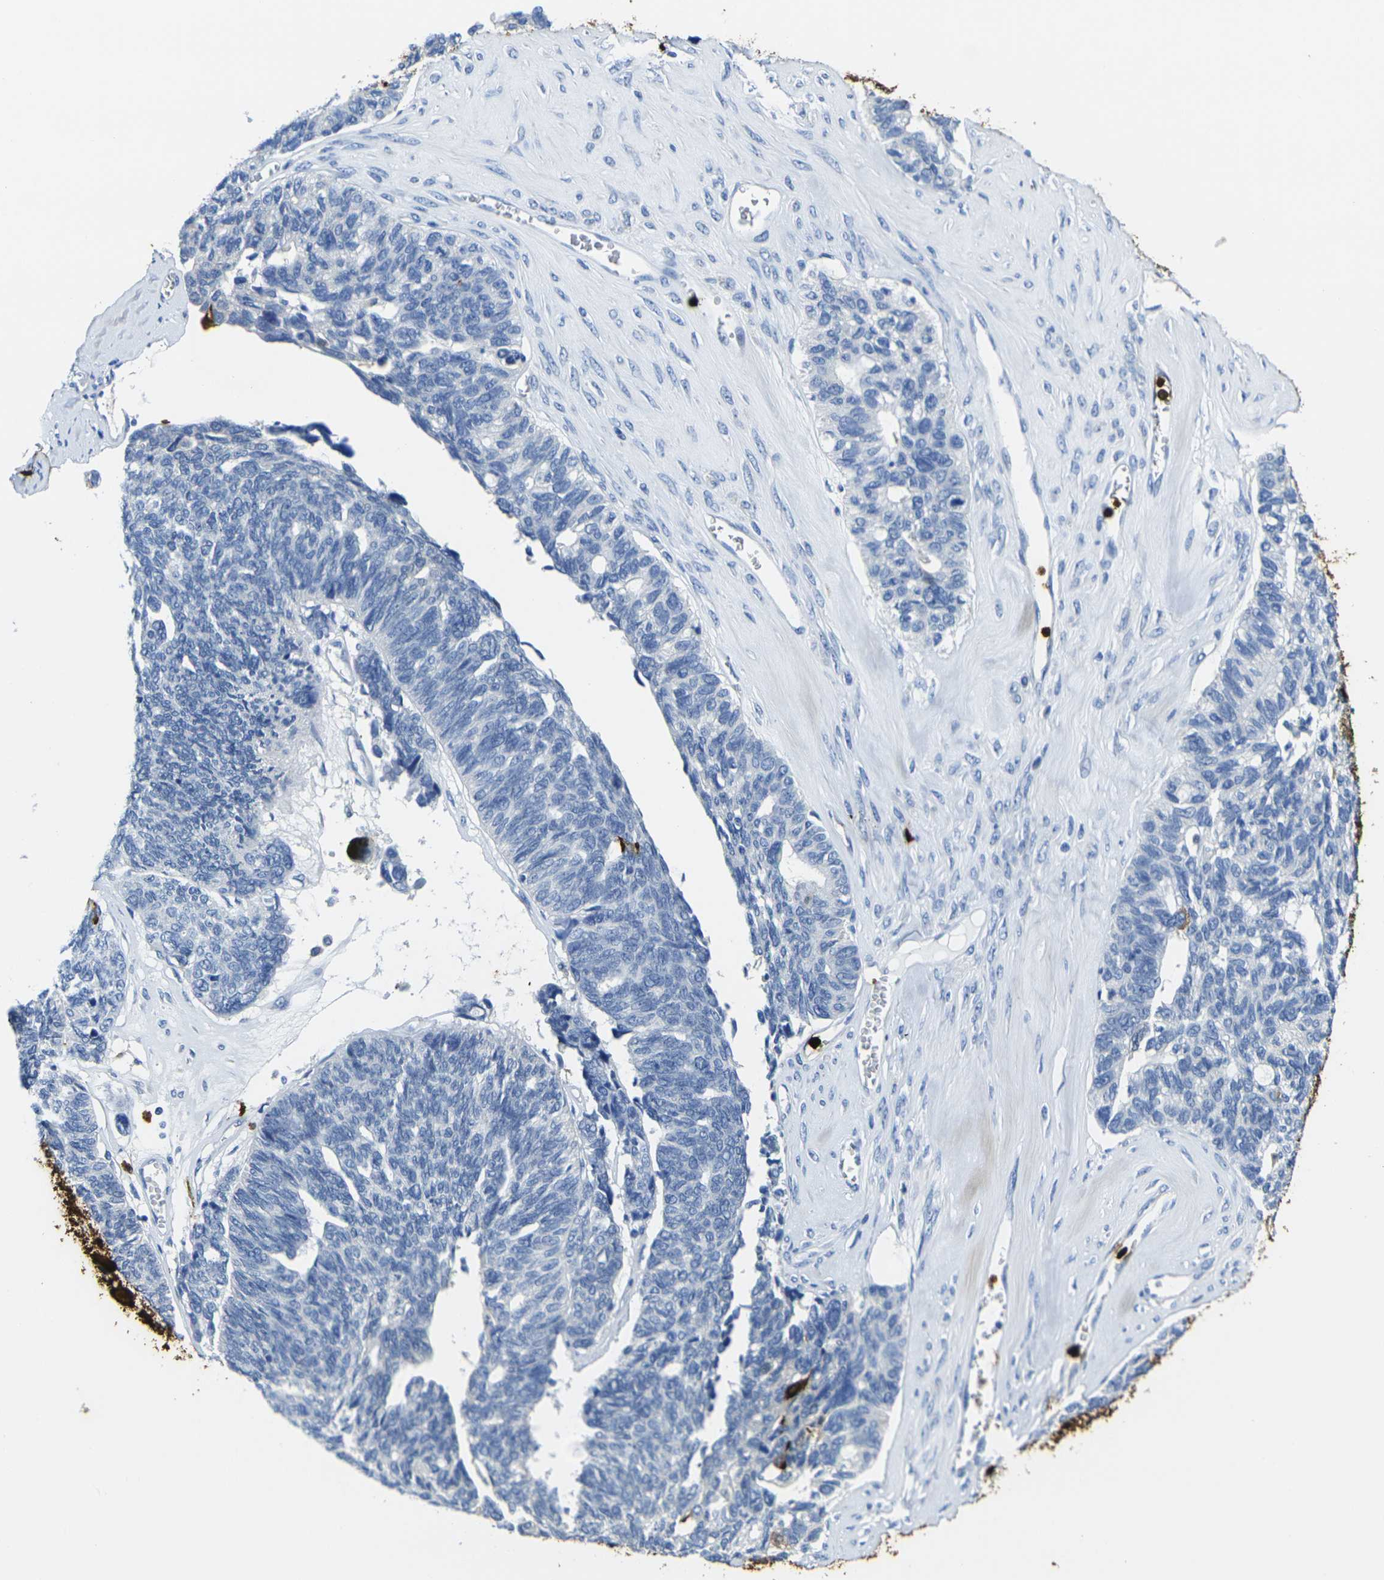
{"staining": {"intensity": "negative", "quantity": "none", "location": "none"}, "tissue": "ovarian cancer", "cell_type": "Tumor cells", "image_type": "cancer", "snomed": [{"axis": "morphology", "description": "Cystadenocarcinoma, serous, NOS"}, {"axis": "topography", "description": "Ovary"}], "caption": "Immunohistochemistry histopathology image of neoplastic tissue: human serous cystadenocarcinoma (ovarian) stained with DAB (3,3'-diaminobenzidine) displays no significant protein positivity in tumor cells.", "gene": "S100A9", "patient": {"sex": "female", "age": 79}}